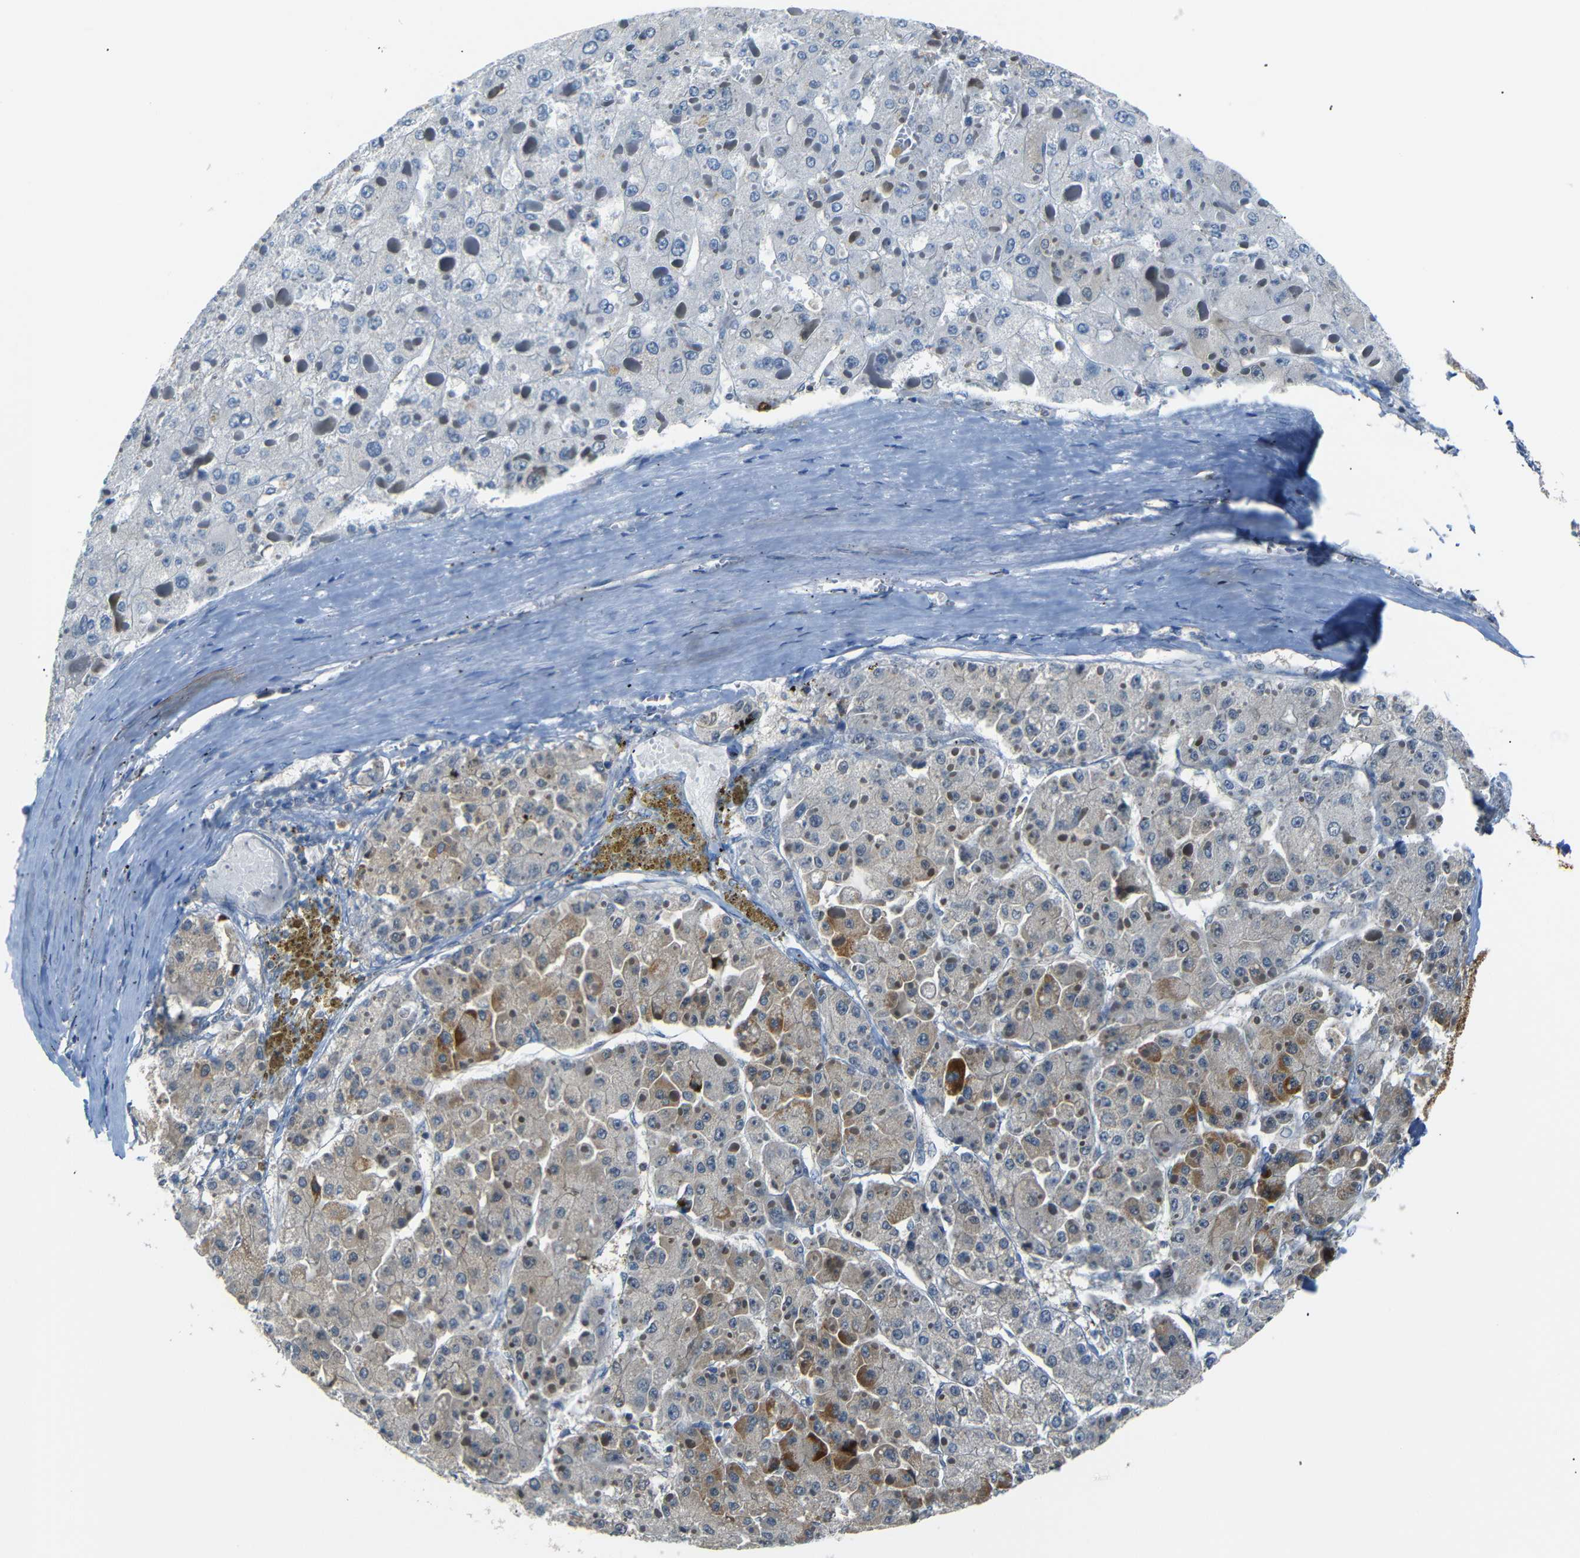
{"staining": {"intensity": "moderate", "quantity": "25%-75%", "location": "cytoplasmic/membranous"}, "tissue": "liver cancer", "cell_type": "Tumor cells", "image_type": "cancer", "snomed": [{"axis": "morphology", "description": "Carcinoma, Hepatocellular, NOS"}, {"axis": "topography", "description": "Liver"}], "caption": "Liver hepatocellular carcinoma was stained to show a protein in brown. There is medium levels of moderate cytoplasmic/membranous positivity in about 25%-75% of tumor cells.", "gene": "SFN", "patient": {"sex": "female", "age": 73}}